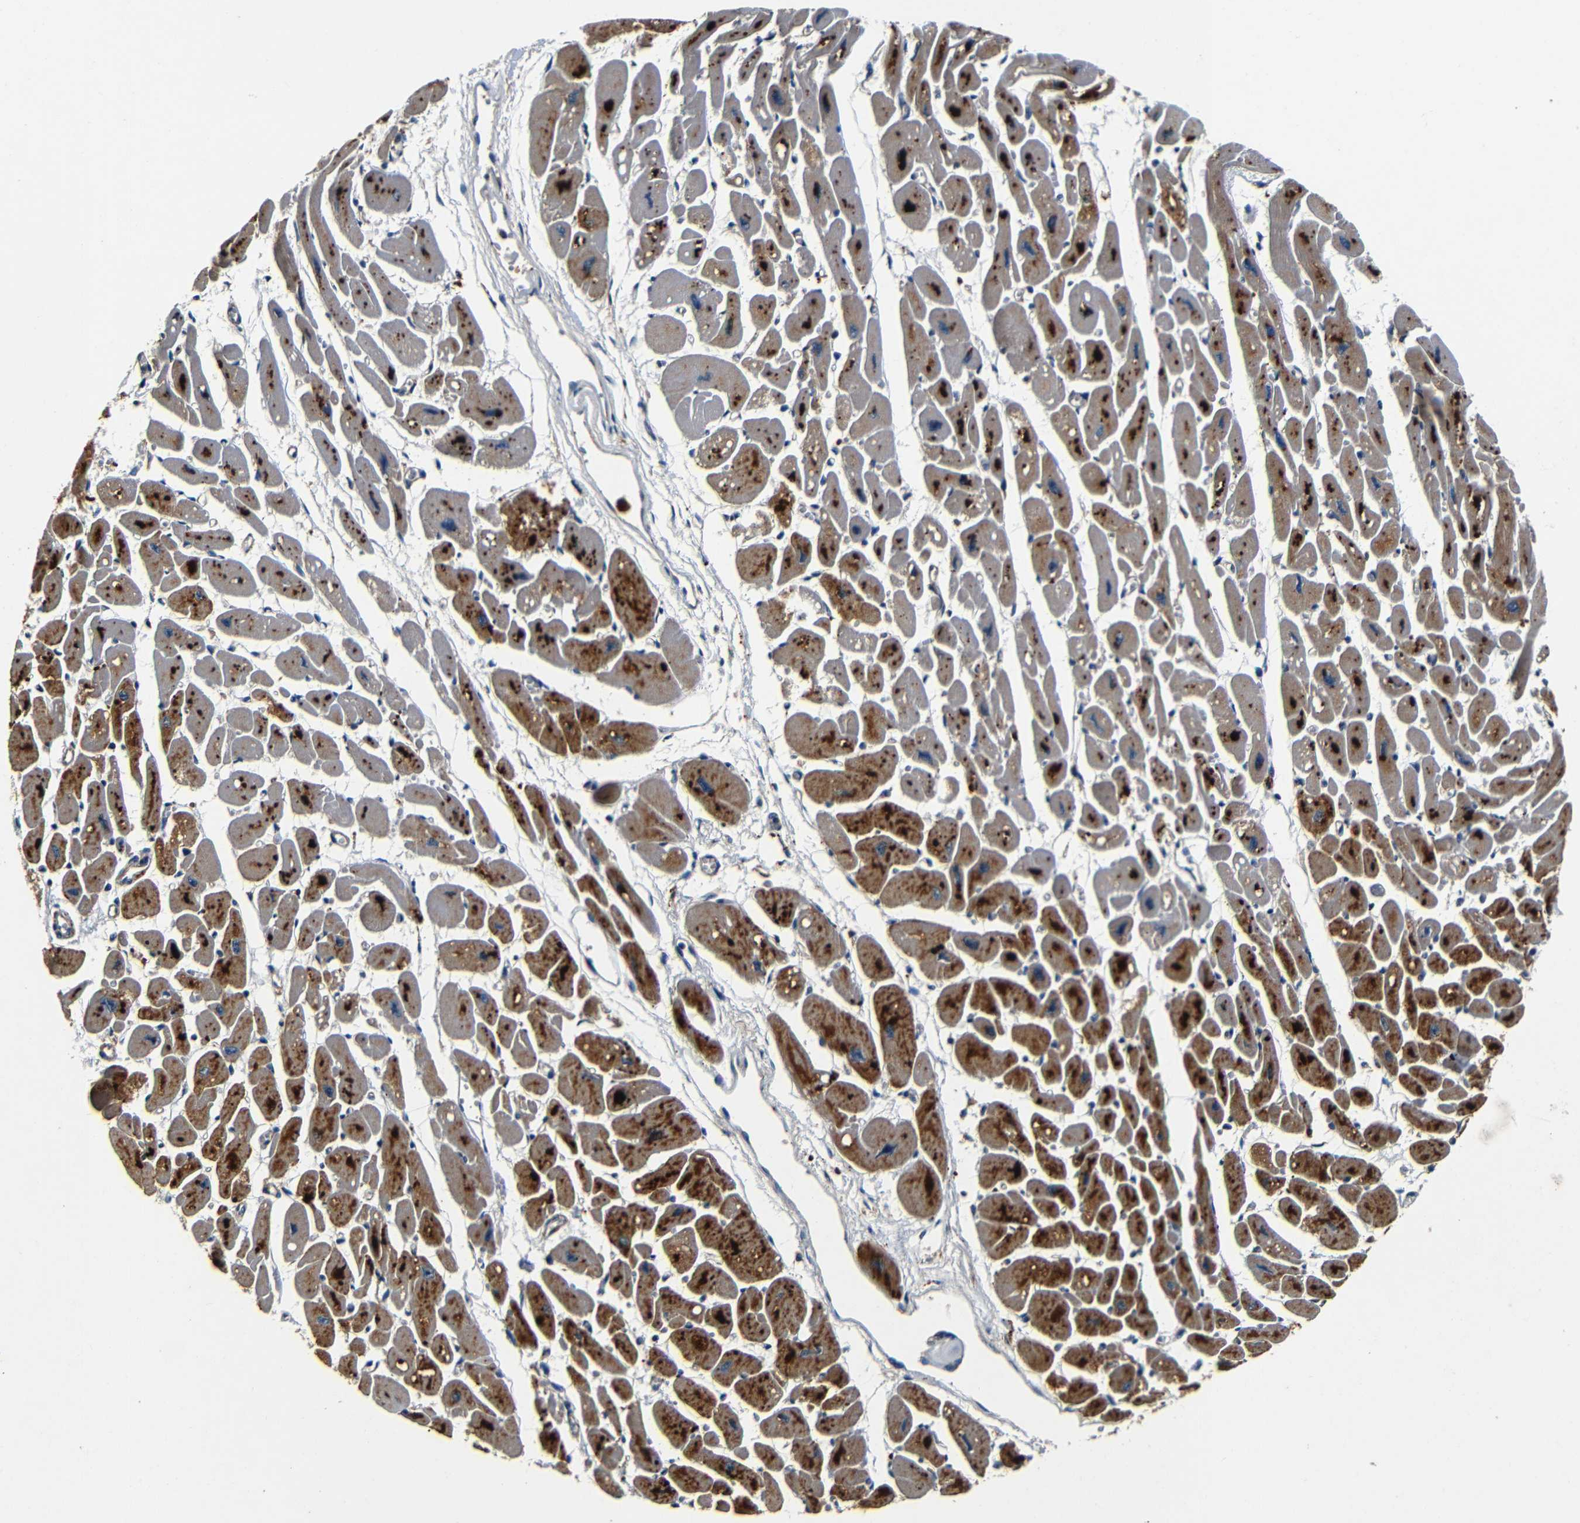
{"staining": {"intensity": "strong", "quantity": ">75%", "location": "cytoplasmic/membranous"}, "tissue": "heart muscle", "cell_type": "Cardiomyocytes", "image_type": "normal", "snomed": [{"axis": "morphology", "description": "Normal tissue, NOS"}, {"axis": "topography", "description": "Heart"}], "caption": "Immunohistochemical staining of unremarkable heart muscle displays strong cytoplasmic/membranous protein staining in approximately >75% of cardiomyocytes. (DAB IHC with brightfield microscopy, high magnification).", "gene": "MTX1", "patient": {"sex": "female", "age": 54}}